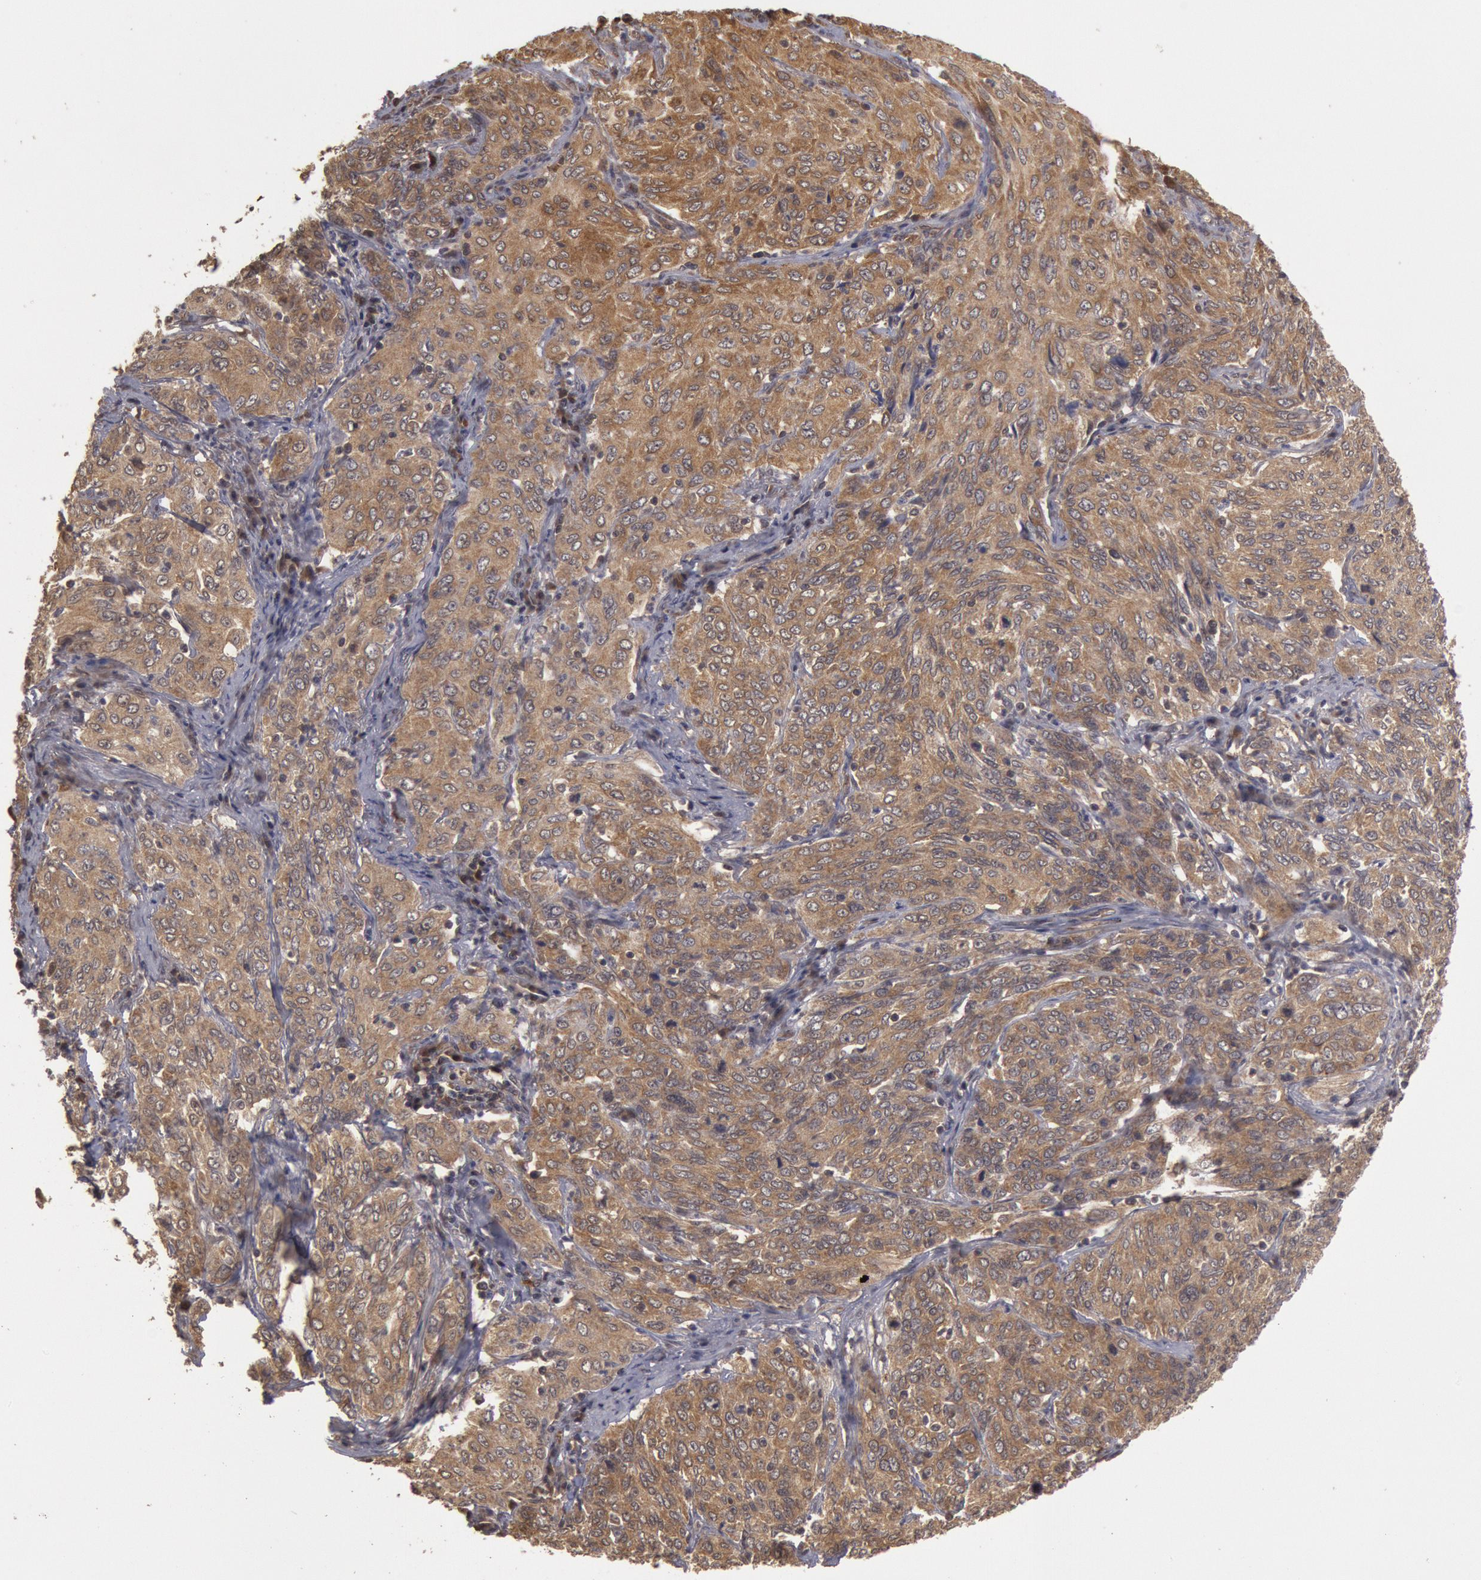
{"staining": {"intensity": "moderate", "quantity": ">75%", "location": "cytoplasmic/membranous"}, "tissue": "cervical cancer", "cell_type": "Tumor cells", "image_type": "cancer", "snomed": [{"axis": "morphology", "description": "Squamous cell carcinoma, NOS"}, {"axis": "topography", "description": "Cervix"}], "caption": "Immunohistochemical staining of human cervical cancer (squamous cell carcinoma) displays medium levels of moderate cytoplasmic/membranous protein expression in about >75% of tumor cells.", "gene": "USP14", "patient": {"sex": "female", "age": 38}}